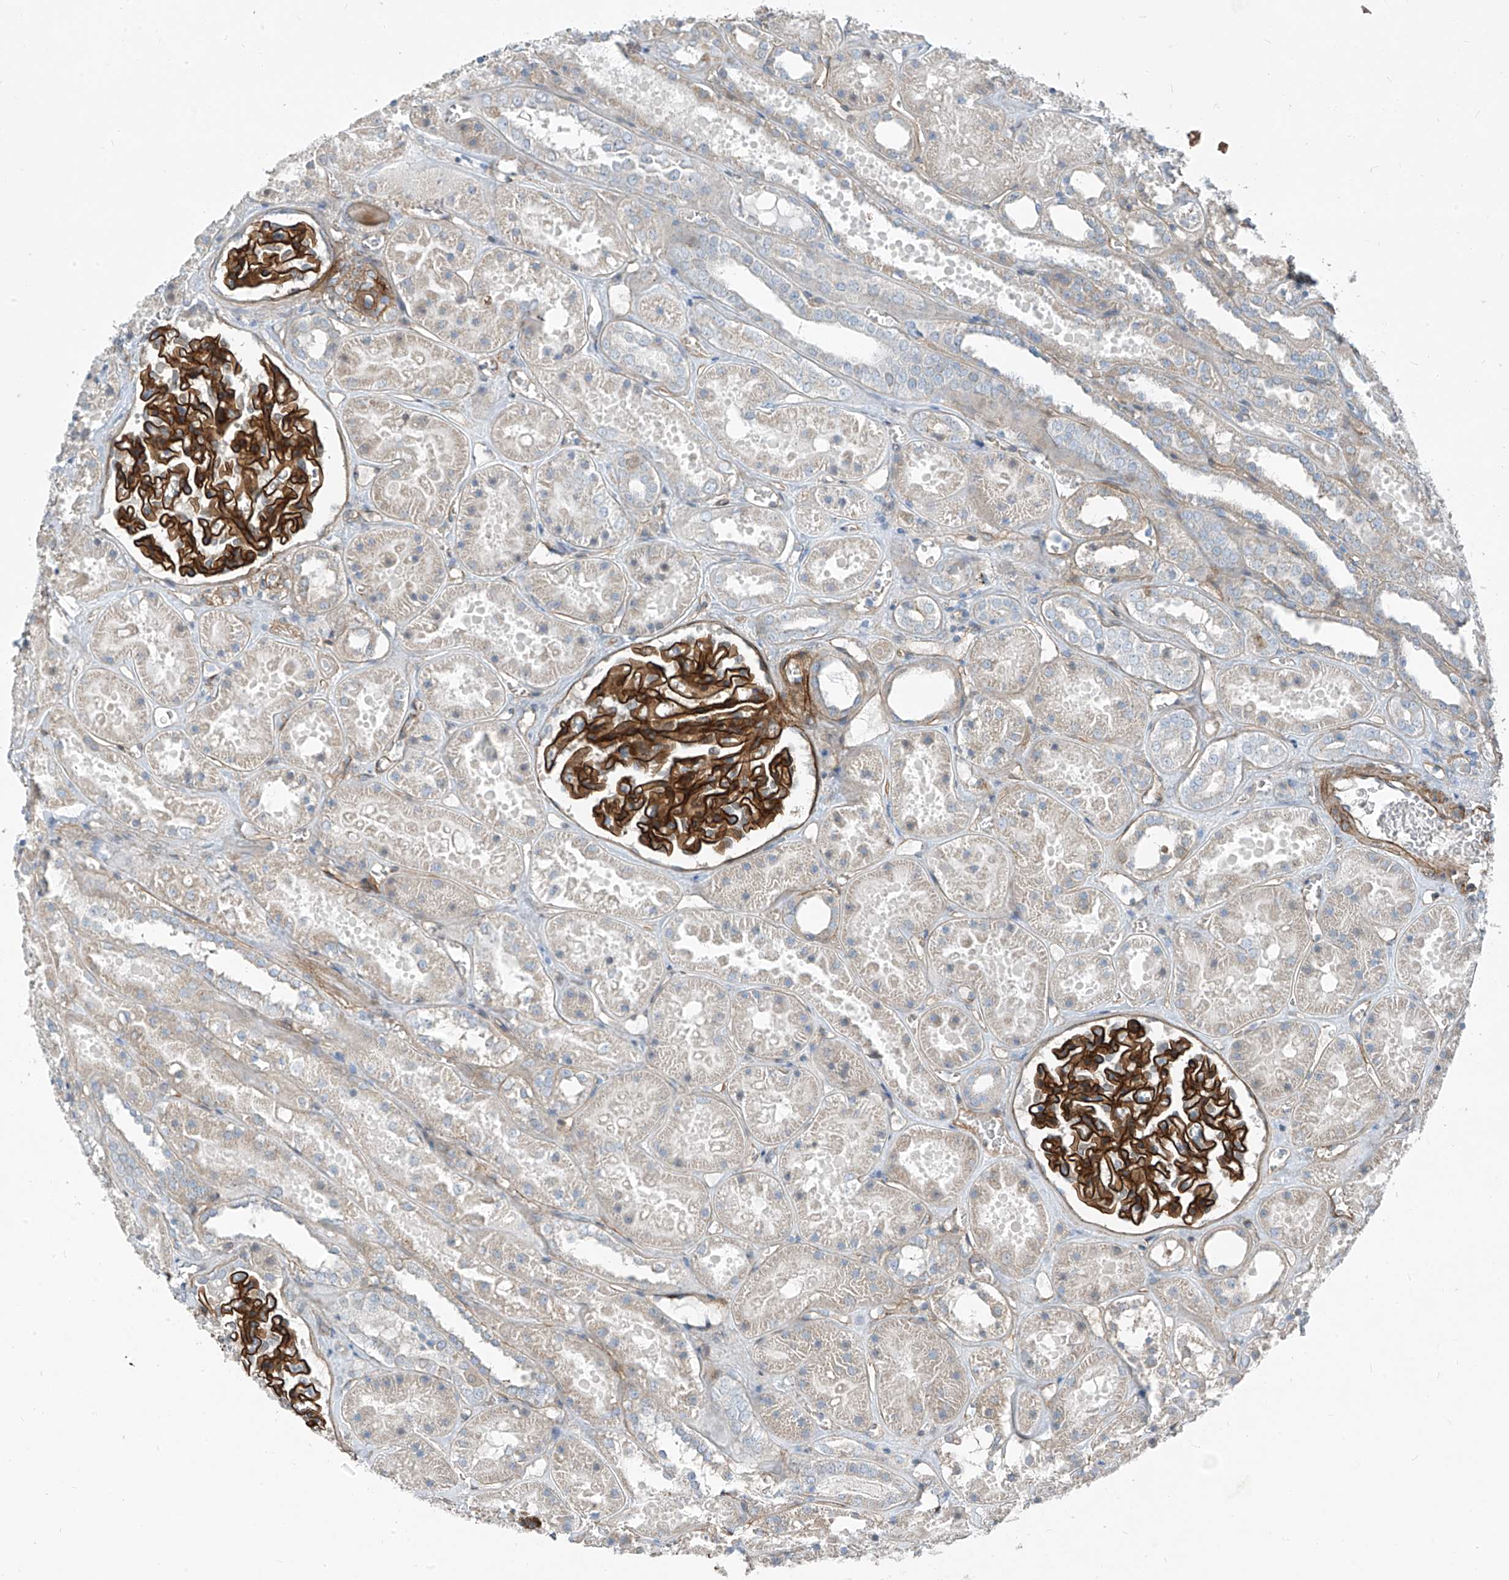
{"staining": {"intensity": "strong", "quantity": ">75%", "location": "cytoplasmic/membranous"}, "tissue": "kidney", "cell_type": "Cells in glomeruli", "image_type": "normal", "snomed": [{"axis": "morphology", "description": "Normal tissue, NOS"}, {"axis": "topography", "description": "Kidney"}], "caption": "A photomicrograph showing strong cytoplasmic/membranous staining in about >75% of cells in glomeruli in unremarkable kidney, as visualized by brown immunohistochemical staining.", "gene": "TNS2", "patient": {"sex": "female", "age": 41}}